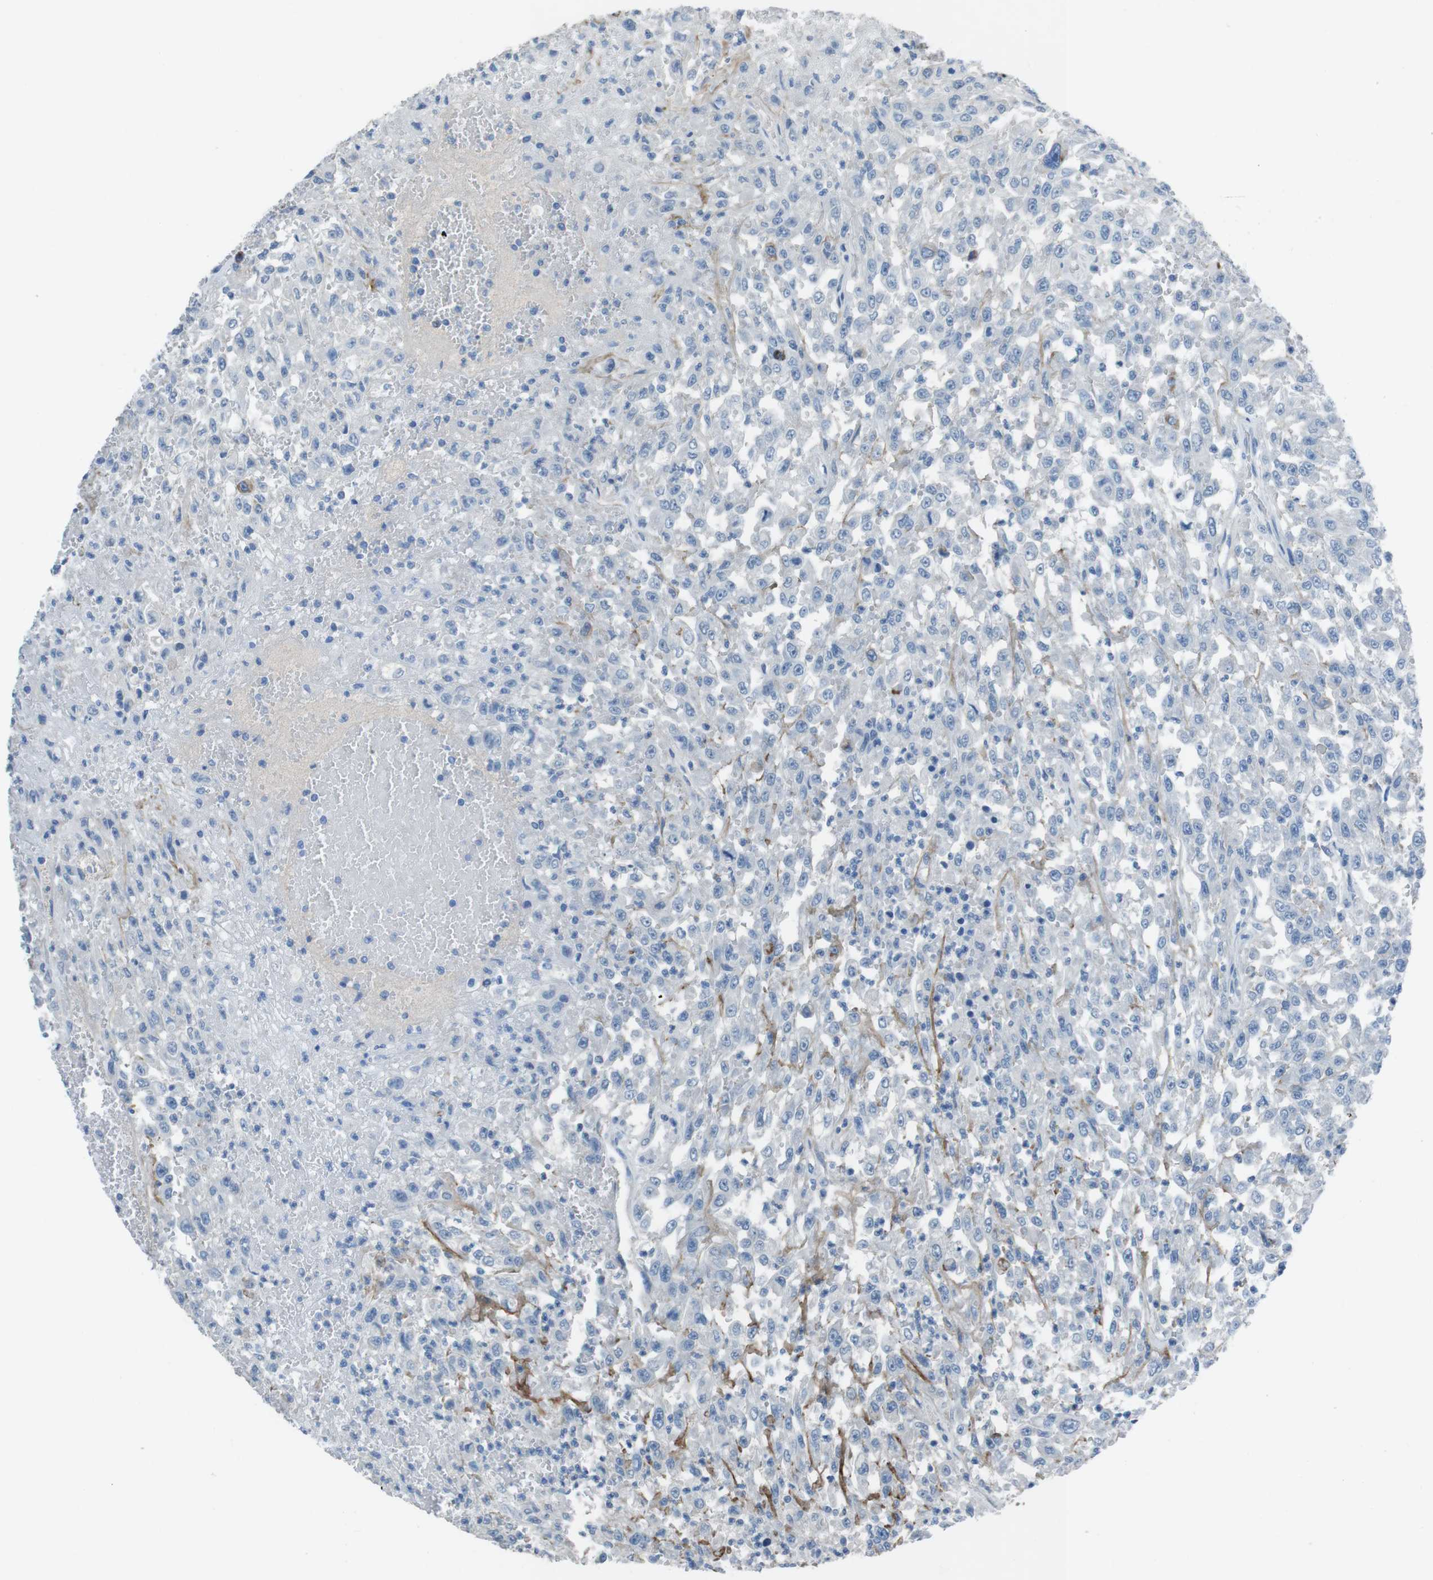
{"staining": {"intensity": "negative", "quantity": "none", "location": "none"}, "tissue": "urothelial cancer", "cell_type": "Tumor cells", "image_type": "cancer", "snomed": [{"axis": "morphology", "description": "Urothelial carcinoma, High grade"}, {"axis": "topography", "description": "Urinary bladder"}], "caption": "This is a image of immunohistochemistry staining of high-grade urothelial carcinoma, which shows no staining in tumor cells.", "gene": "CYP2C8", "patient": {"sex": "male", "age": 46}}